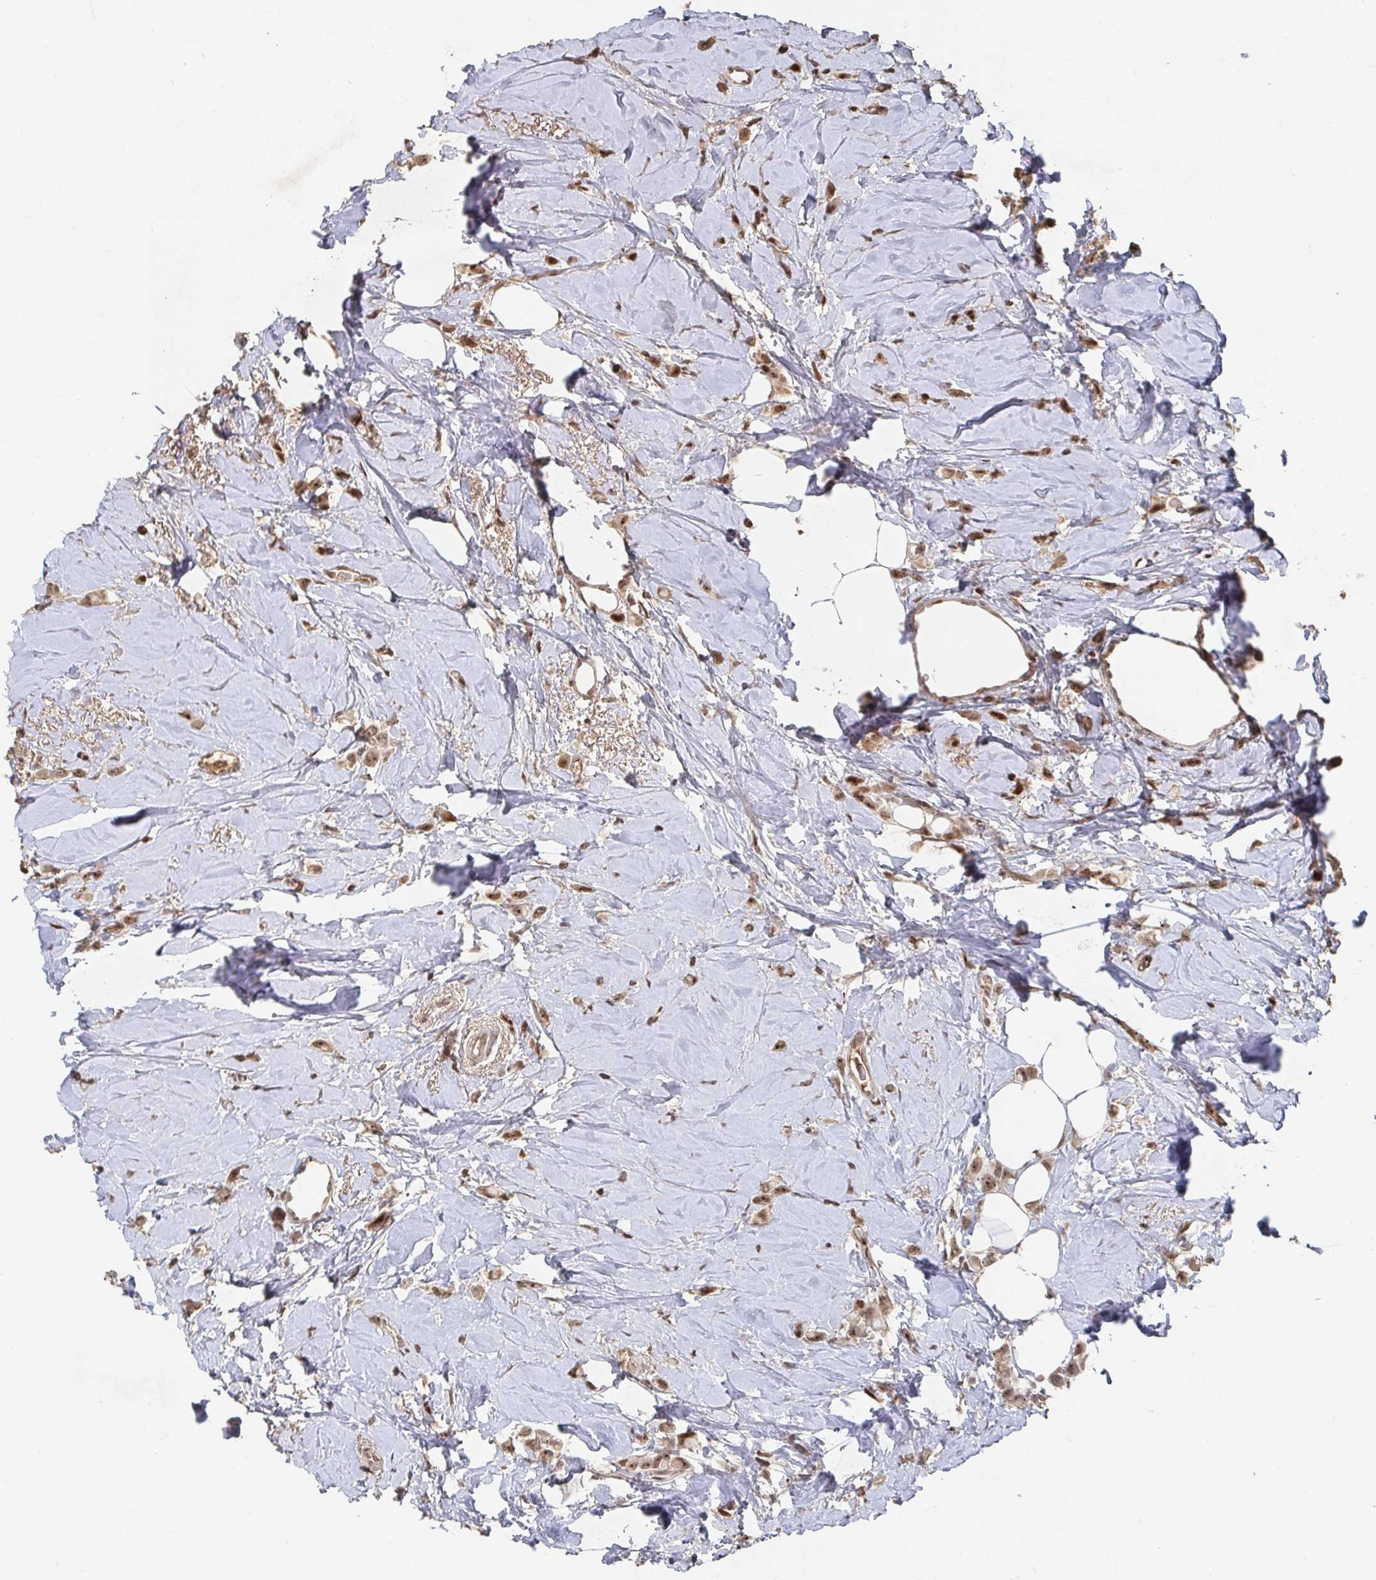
{"staining": {"intensity": "moderate", "quantity": ">75%", "location": "nuclear"}, "tissue": "breast cancer", "cell_type": "Tumor cells", "image_type": "cancer", "snomed": [{"axis": "morphology", "description": "Lobular carcinoma"}, {"axis": "topography", "description": "Breast"}], "caption": "Protein staining demonstrates moderate nuclear positivity in approximately >75% of tumor cells in breast lobular carcinoma.", "gene": "ZDHHC12", "patient": {"sex": "female", "age": 66}}